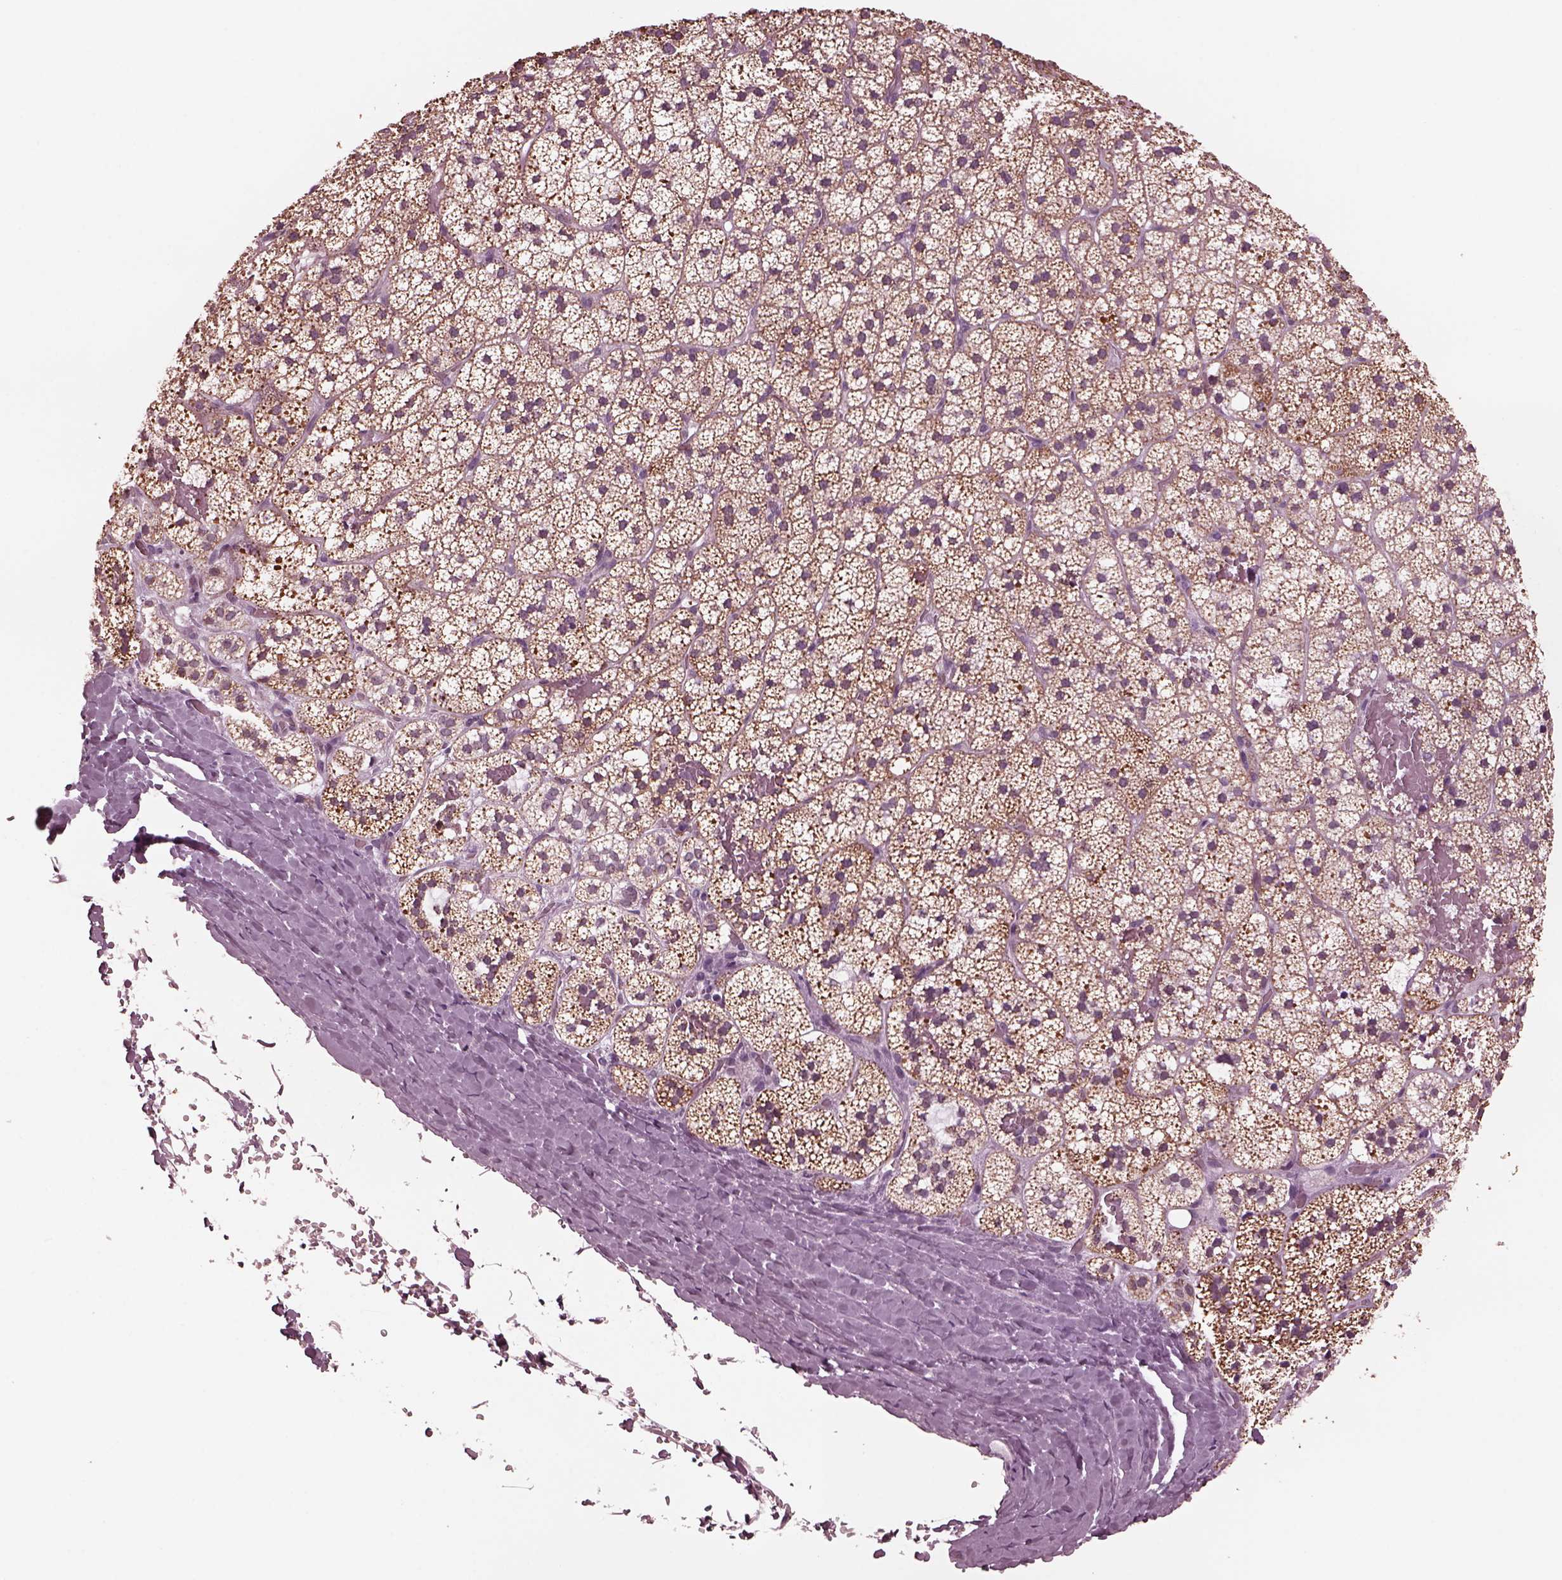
{"staining": {"intensity": "moderate", "quantity": "25%-75%", "location": "cytoplasmic/membranous"}, "tissue": "adrenal gland", "cell_type": "Glandular cells", "image_type": "normal", "snomed": [{"axis": "morphology", "description": "Normal tissue, NOS"}, {"axis": "topography", "description": "Adrenal gland"}], "caption": "Protein positivity by immunohistochemistry displays moderate cytoplasmic/membranous positivity in approximately 25%-75% of glandular cells in unremarkable adrenal gland.", "gene": "CELSR3", "patient": {"sex": "male", "age": 53}}